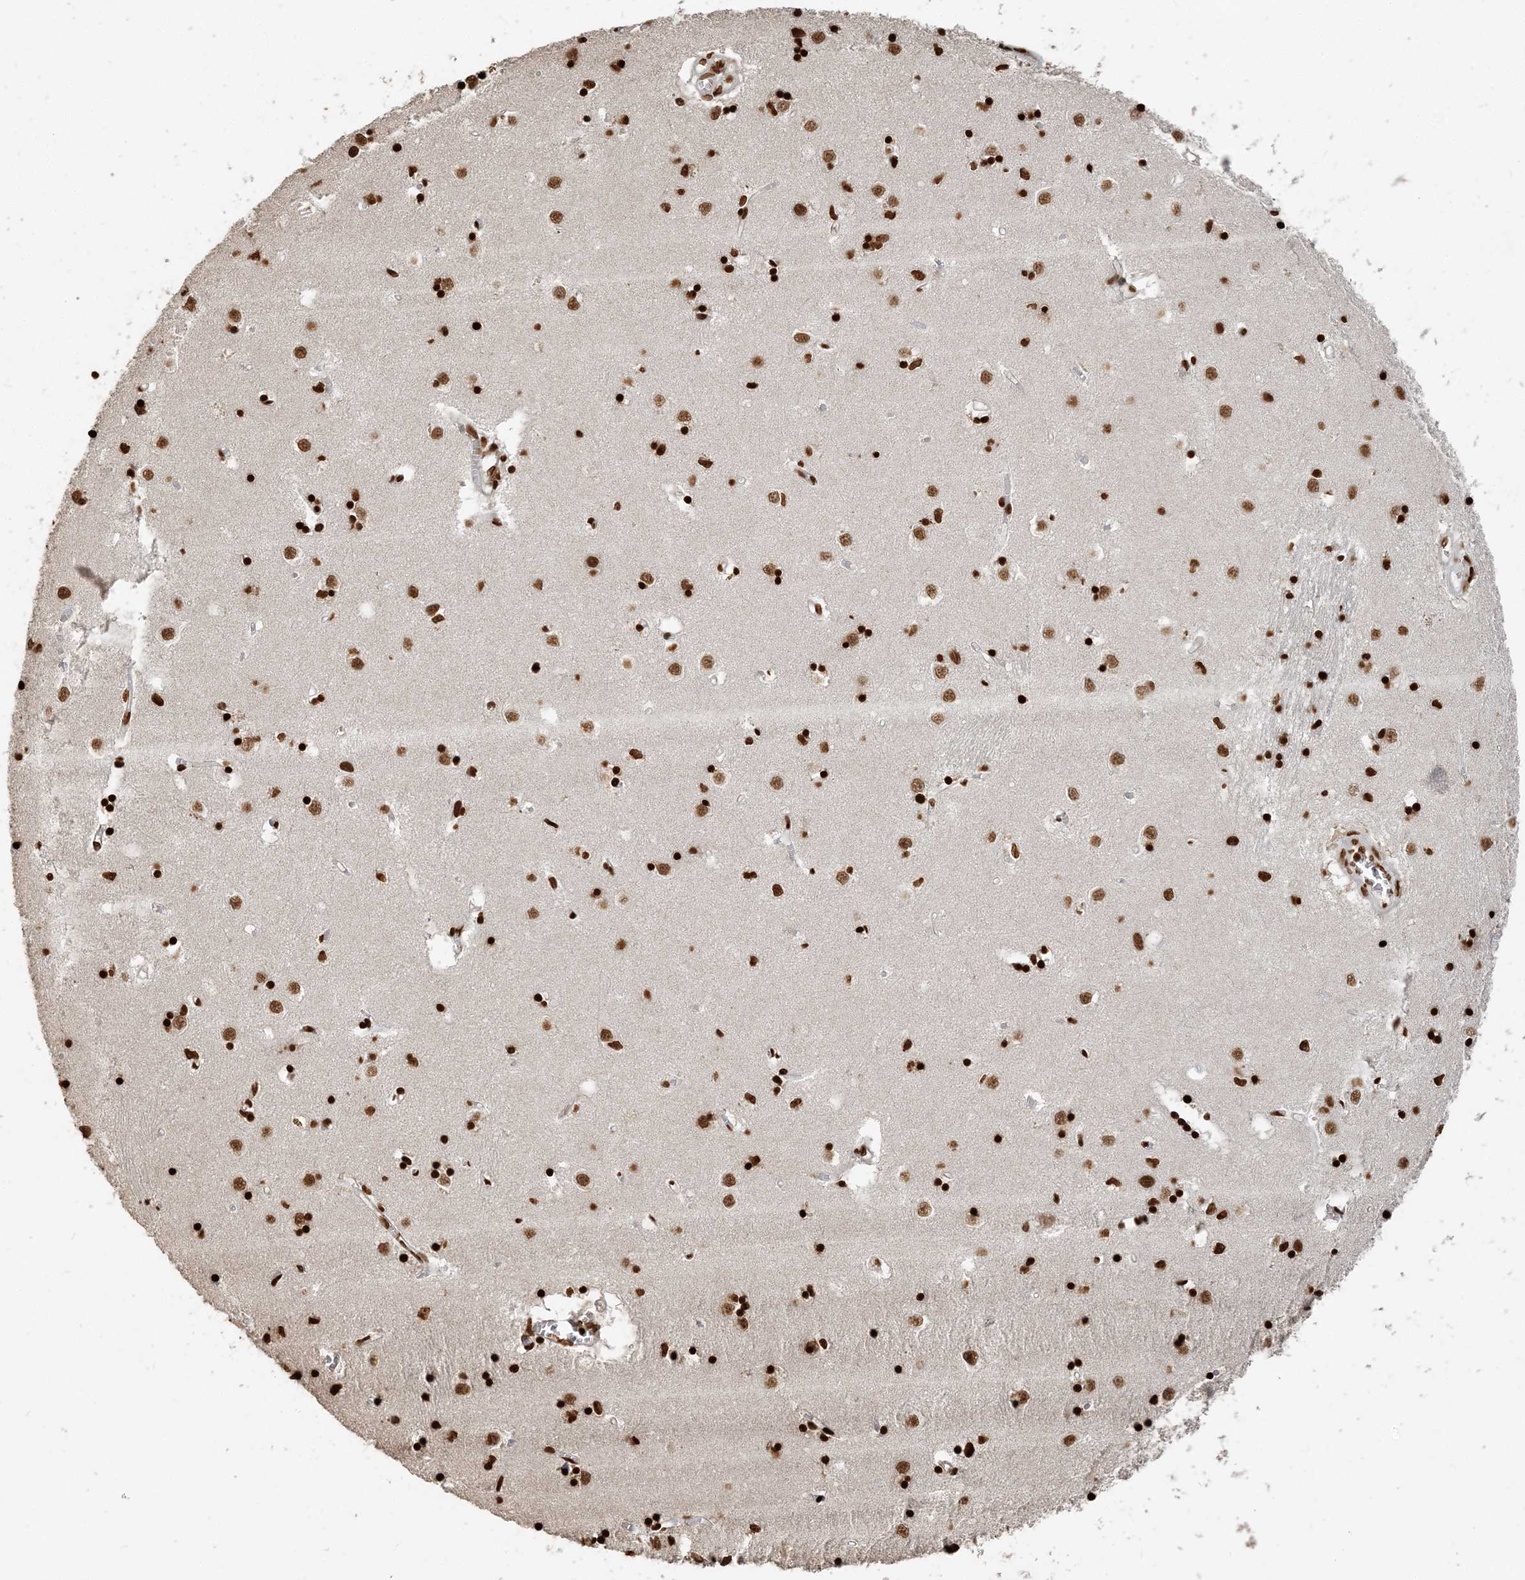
{"staining": {"intensity": "strong", "quantity": ">75%", "location": "nuclear"}, "tissue": "caudate", "cell_type": "Glial cells", "image_type": "normal", "snomed": [{"axis": "morphology", "description": "Normal tissue, NOS"}, {"axis": "topography", "description": "Lateral ventricle wall"}], "caption": "A high amount of strong nuclear expression is seen in about >75% of glial cells in normal caudate.", "gene": "H3", "patient": {"sex": "male", "age": 70}}